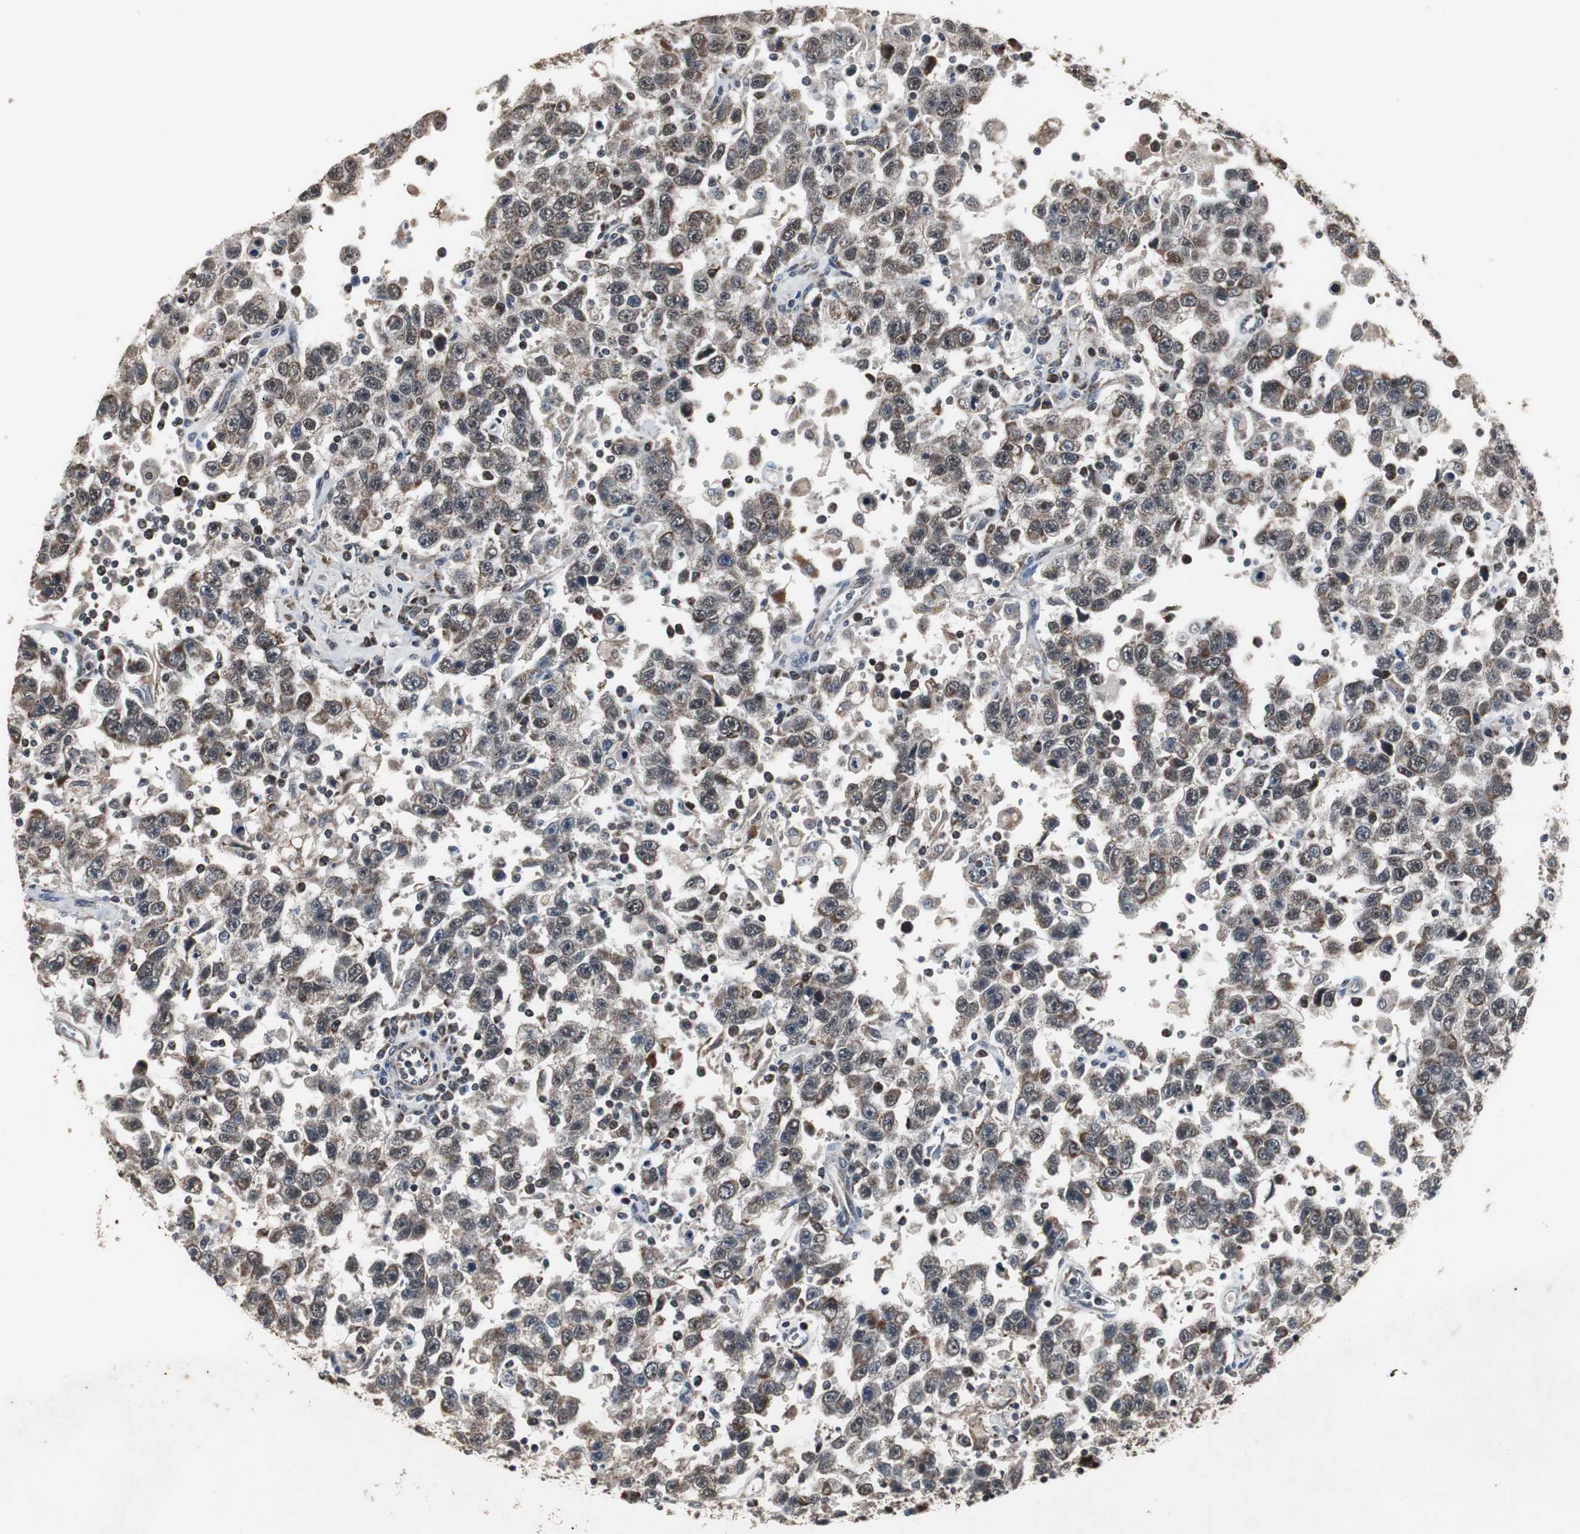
{"staining": {"intensity": "moderate", "quantity": "25%-75%", "location": "cytoplasmic/membranous"}, "tissue": "testis cancer", "cell_type": "Tumor cells", "image_type": "cancer", "snomed": [{"axis": "morphology", "description": "Seminoma, NOS"}, {"axis": "topography", "description": "Testis"}], "caption": "High-magnification brightfield microscopy of testis seminoma stained with DAB (brown) and counterstained with hematoxylin (blue). tumor cells exhibit moderate cytoplasmic/membranous staining is present in approximately25%-75% of cells.", "gene": "MRPL40", "patient": {"sex": "male", "age": 41}}